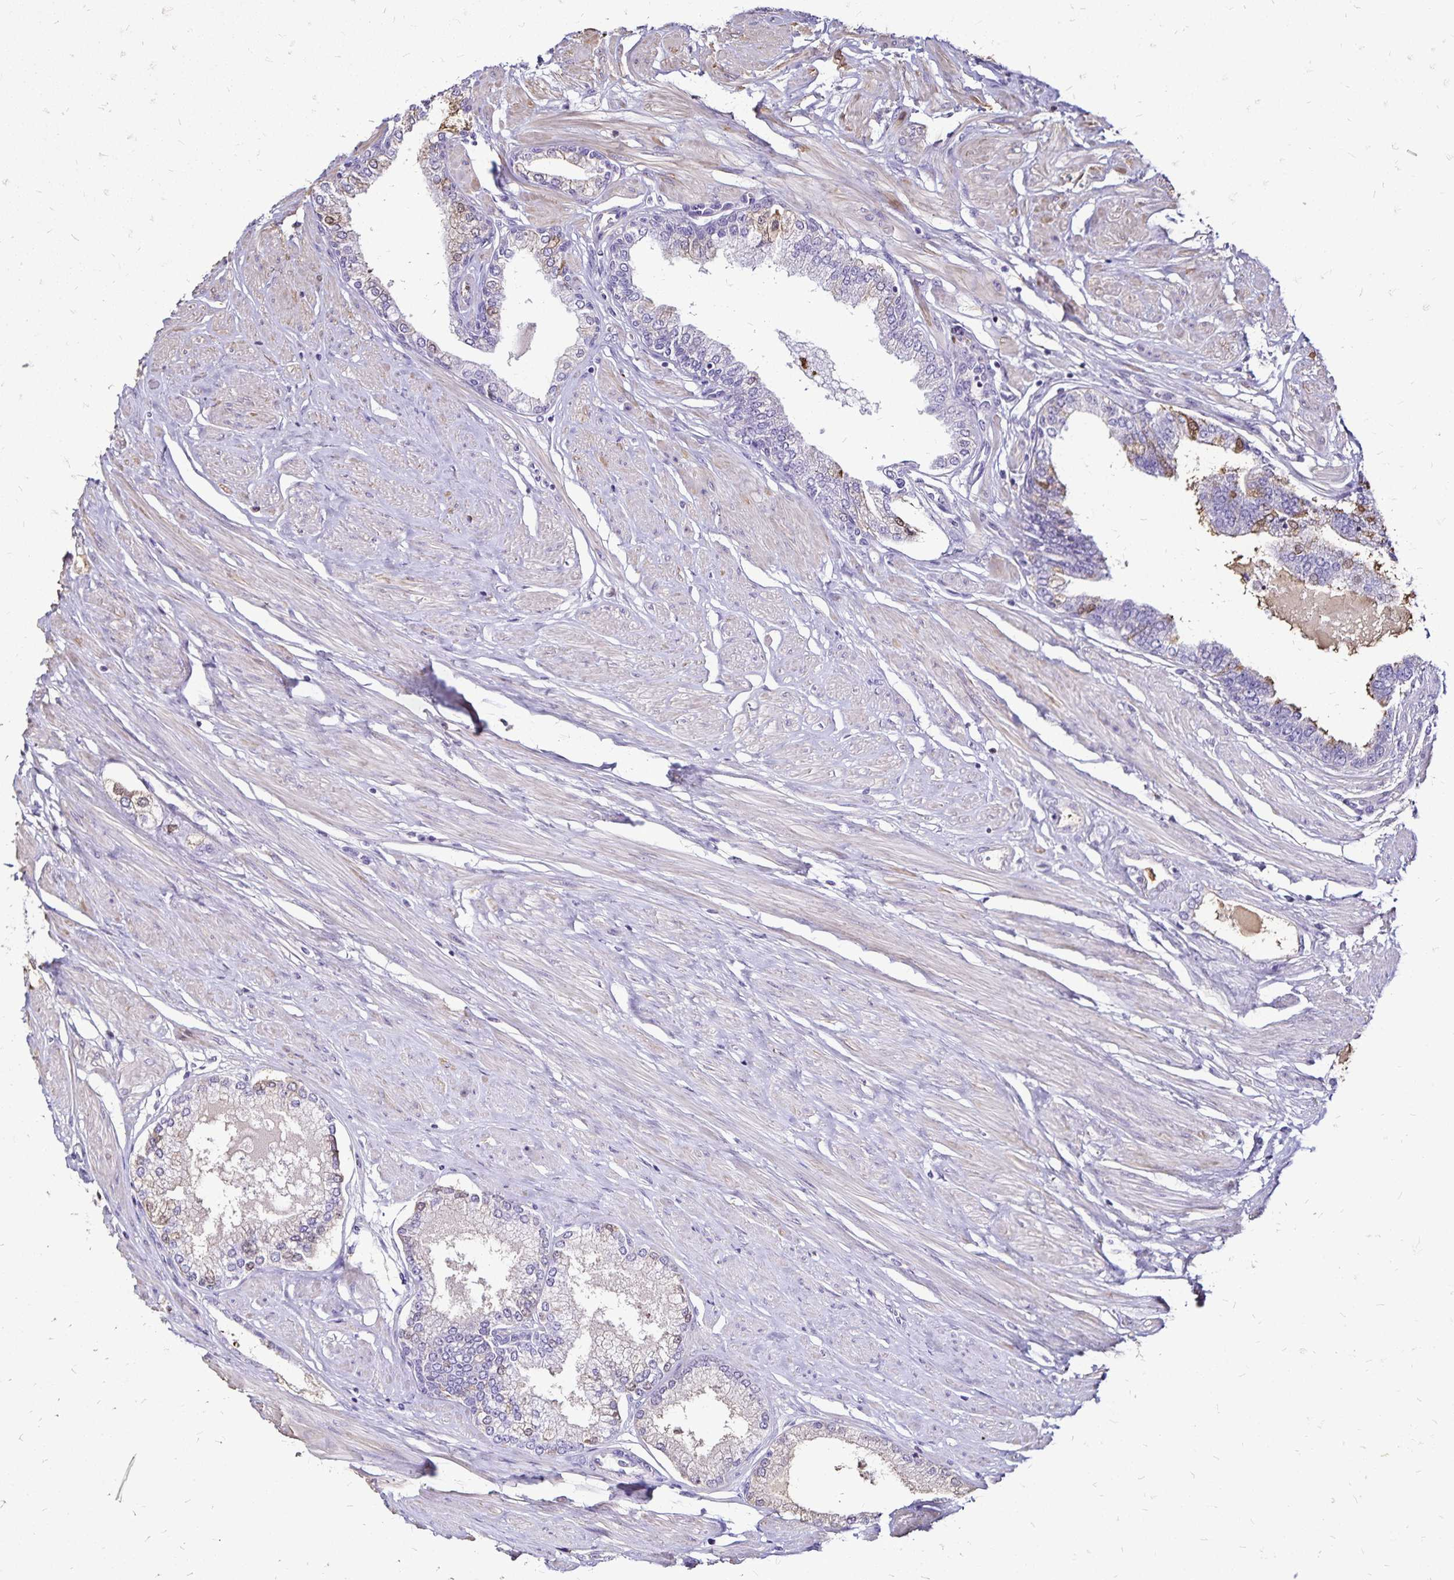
{"staining": {"intensity": "weak", "quantity": "<25%", "location": "cytoplasmic/membranous"}, "tissue": "prostate cancer", "cell_type": "Tumor cells", "image_type": "cancer", "snomed": [{"axis": "morphology", "description": "Adenocarcinoma, Low grade"}, {"axis": "topography", "description": "Prostate"}], "caption": "Tumor cells show no significant protein expression in prostate cancer.", "gene": "KISS1", "patient": {"sex": "male", "age": 55}}